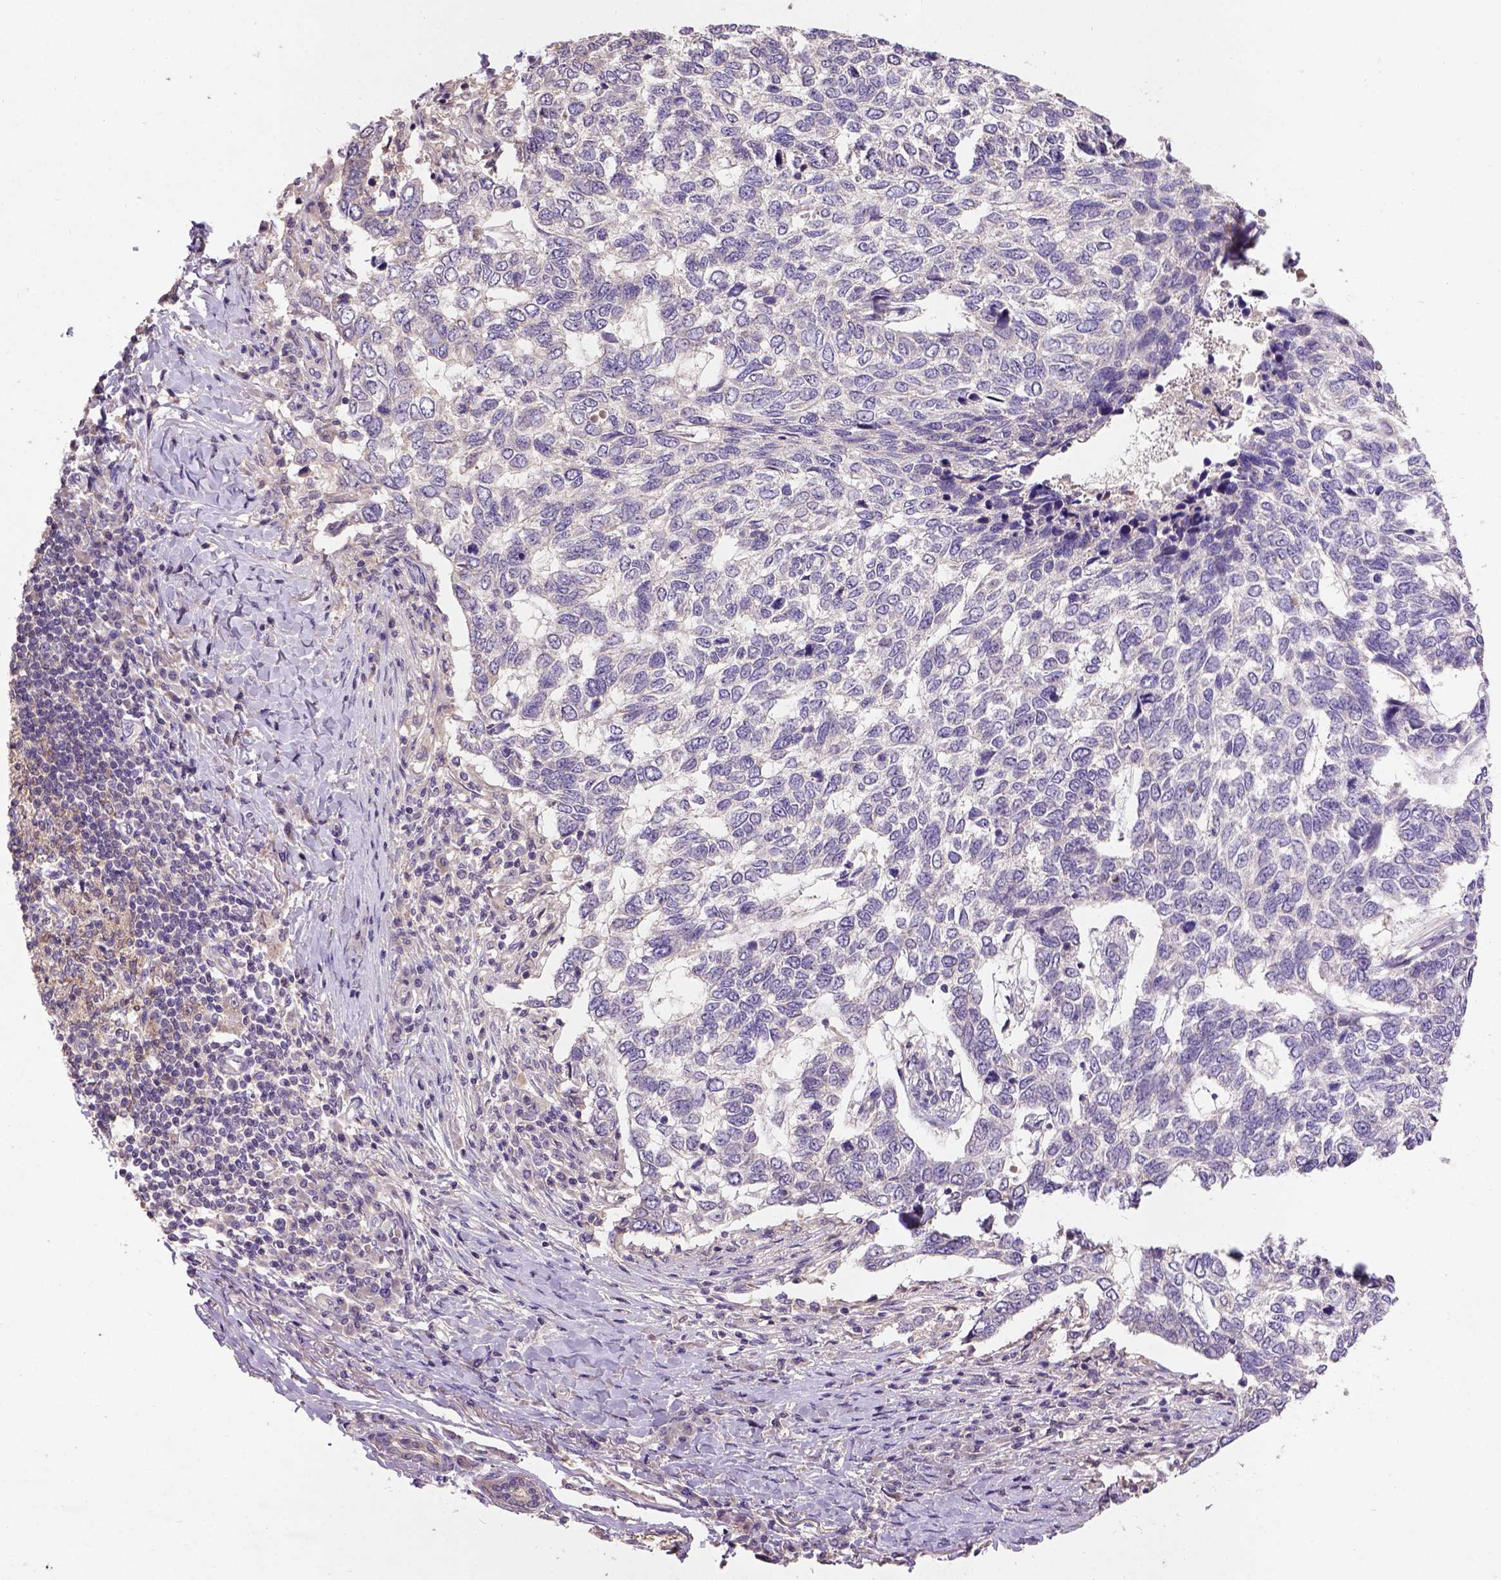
{"staining": {"intensity": "negative", "quantity": "none", "location": "none"}, "tissue": "skin cancer", "cell_type": "Tumor cells", "image_type": "cancer", "snomed": [{"axis": "morphology", "description": "Basal cell carcinoma"}, {"axis": "topography", "description": "Skin"}], "caption": "An image of human basal cell carcinoma (skin) is negative for staining in tumor cells. Nuclei are stained in blue.", "gene": "KBTBD8", "patient": {"sex": "female", "age": 65}}